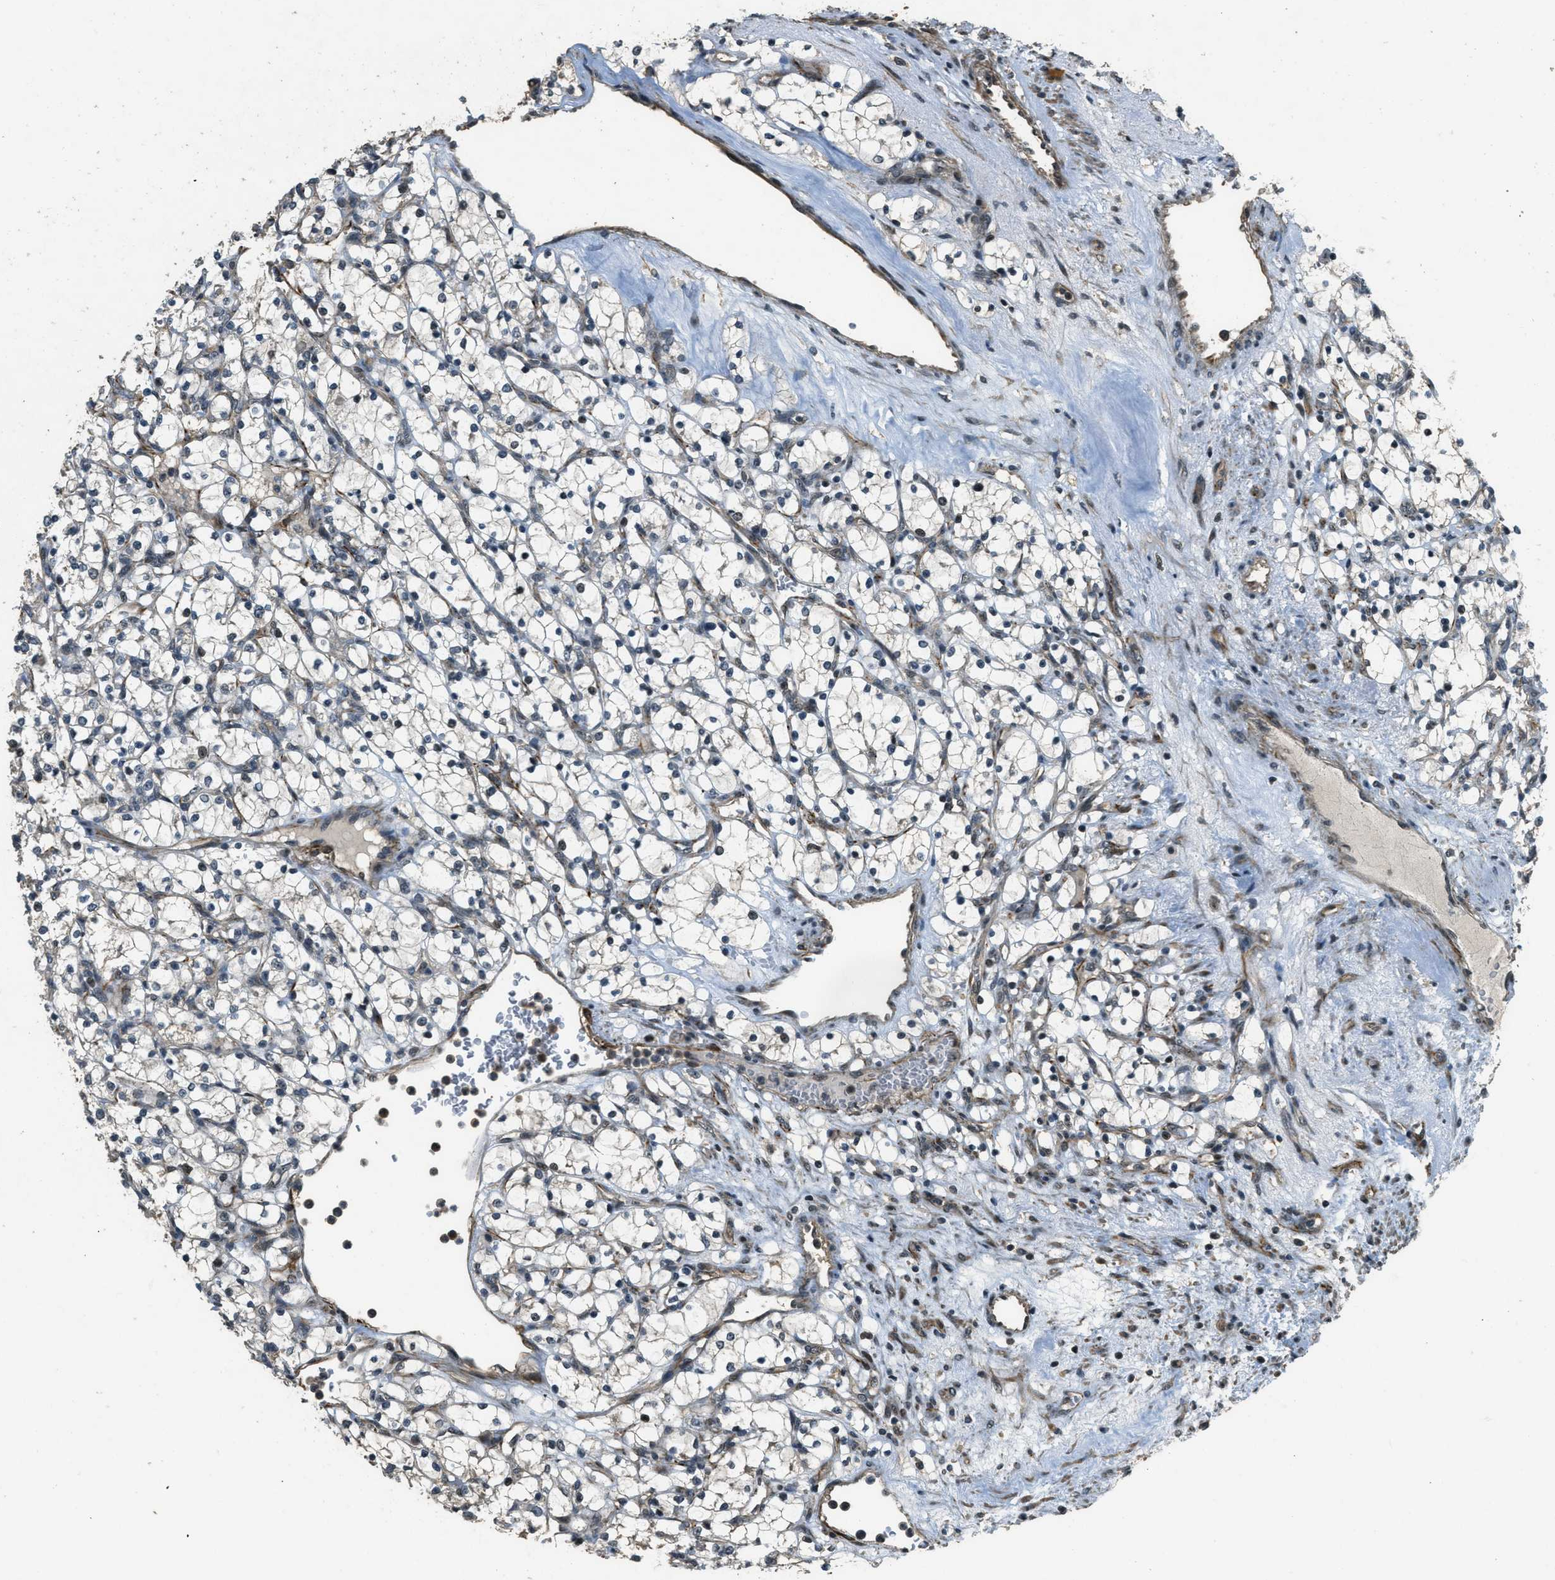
{"staining": {"intensity": "negative", "quantity": "none", "location": "none"}, "tissue": "renal cancer", "cell_type": "Tumor cells", "image_type": "cancer", "snomed": [{"axis": "morphology", "description": "Adenocarcinoma, NOS"}, {"axis": "topography", "description": "Kidney"}], "caption": "Immunohistochemistry image of renal adenocarcinoma stained for a protein (brown), which exhibits no staining in tumor cells.", "gene": "MED21", "patient": {"sex": "female", "age": 69}}